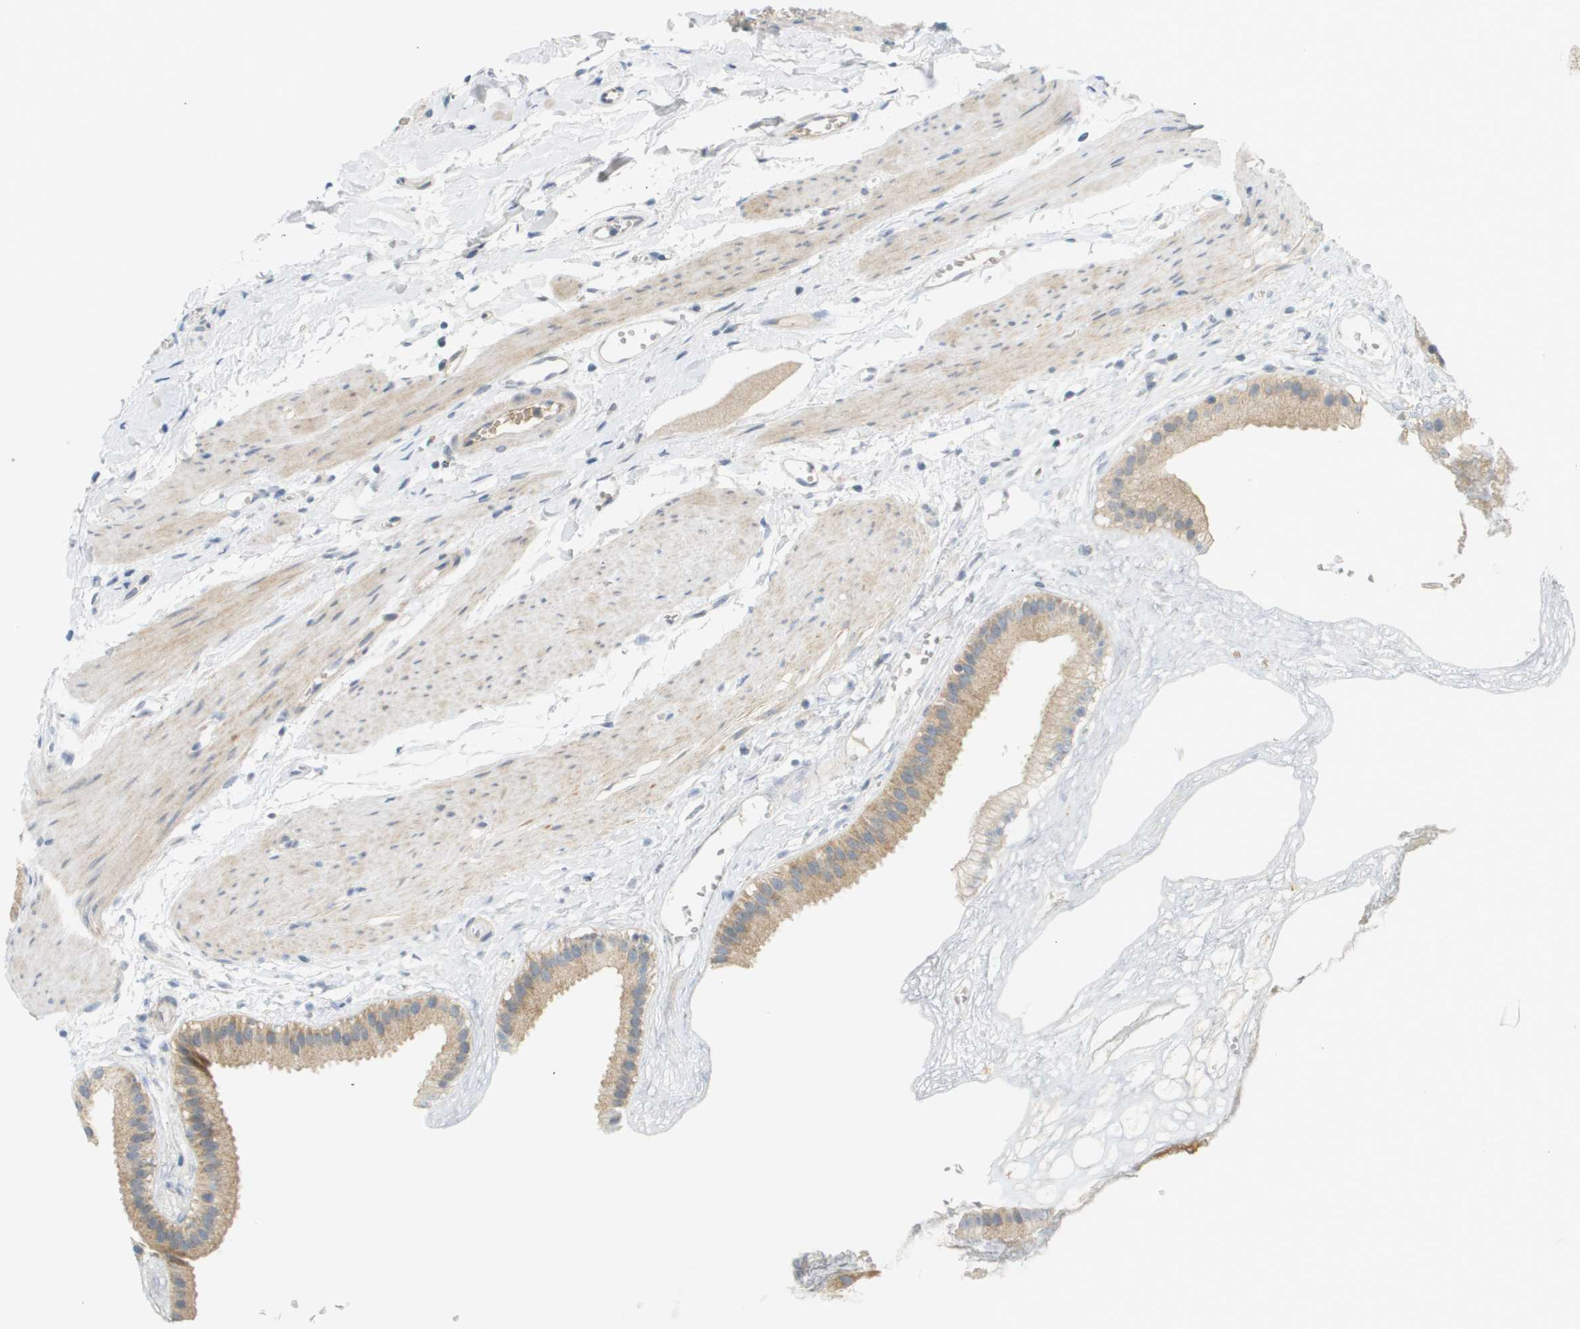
{"staining": {"intensity": "moderate", "quantity": ">75%", "location": "cytoplasmic/membranous"}, "tissue": "gallbladder", "cell_type": "Glandular cells", "image_type": "normal", "snomed": [{"axis": "morphology", "description": "Normal tissue, NOS"}, {"axis": "topography", "description": "Gallbladder"}], "caption": "Immunohistochemistry (DAB) staining of unremarkable human gallbladder reveals moderate cytoplasmic/membranous protein positivity in about >75% of glandular cells.", "gene": "PROC", "patient": {"sex": "female", "age": 64}}